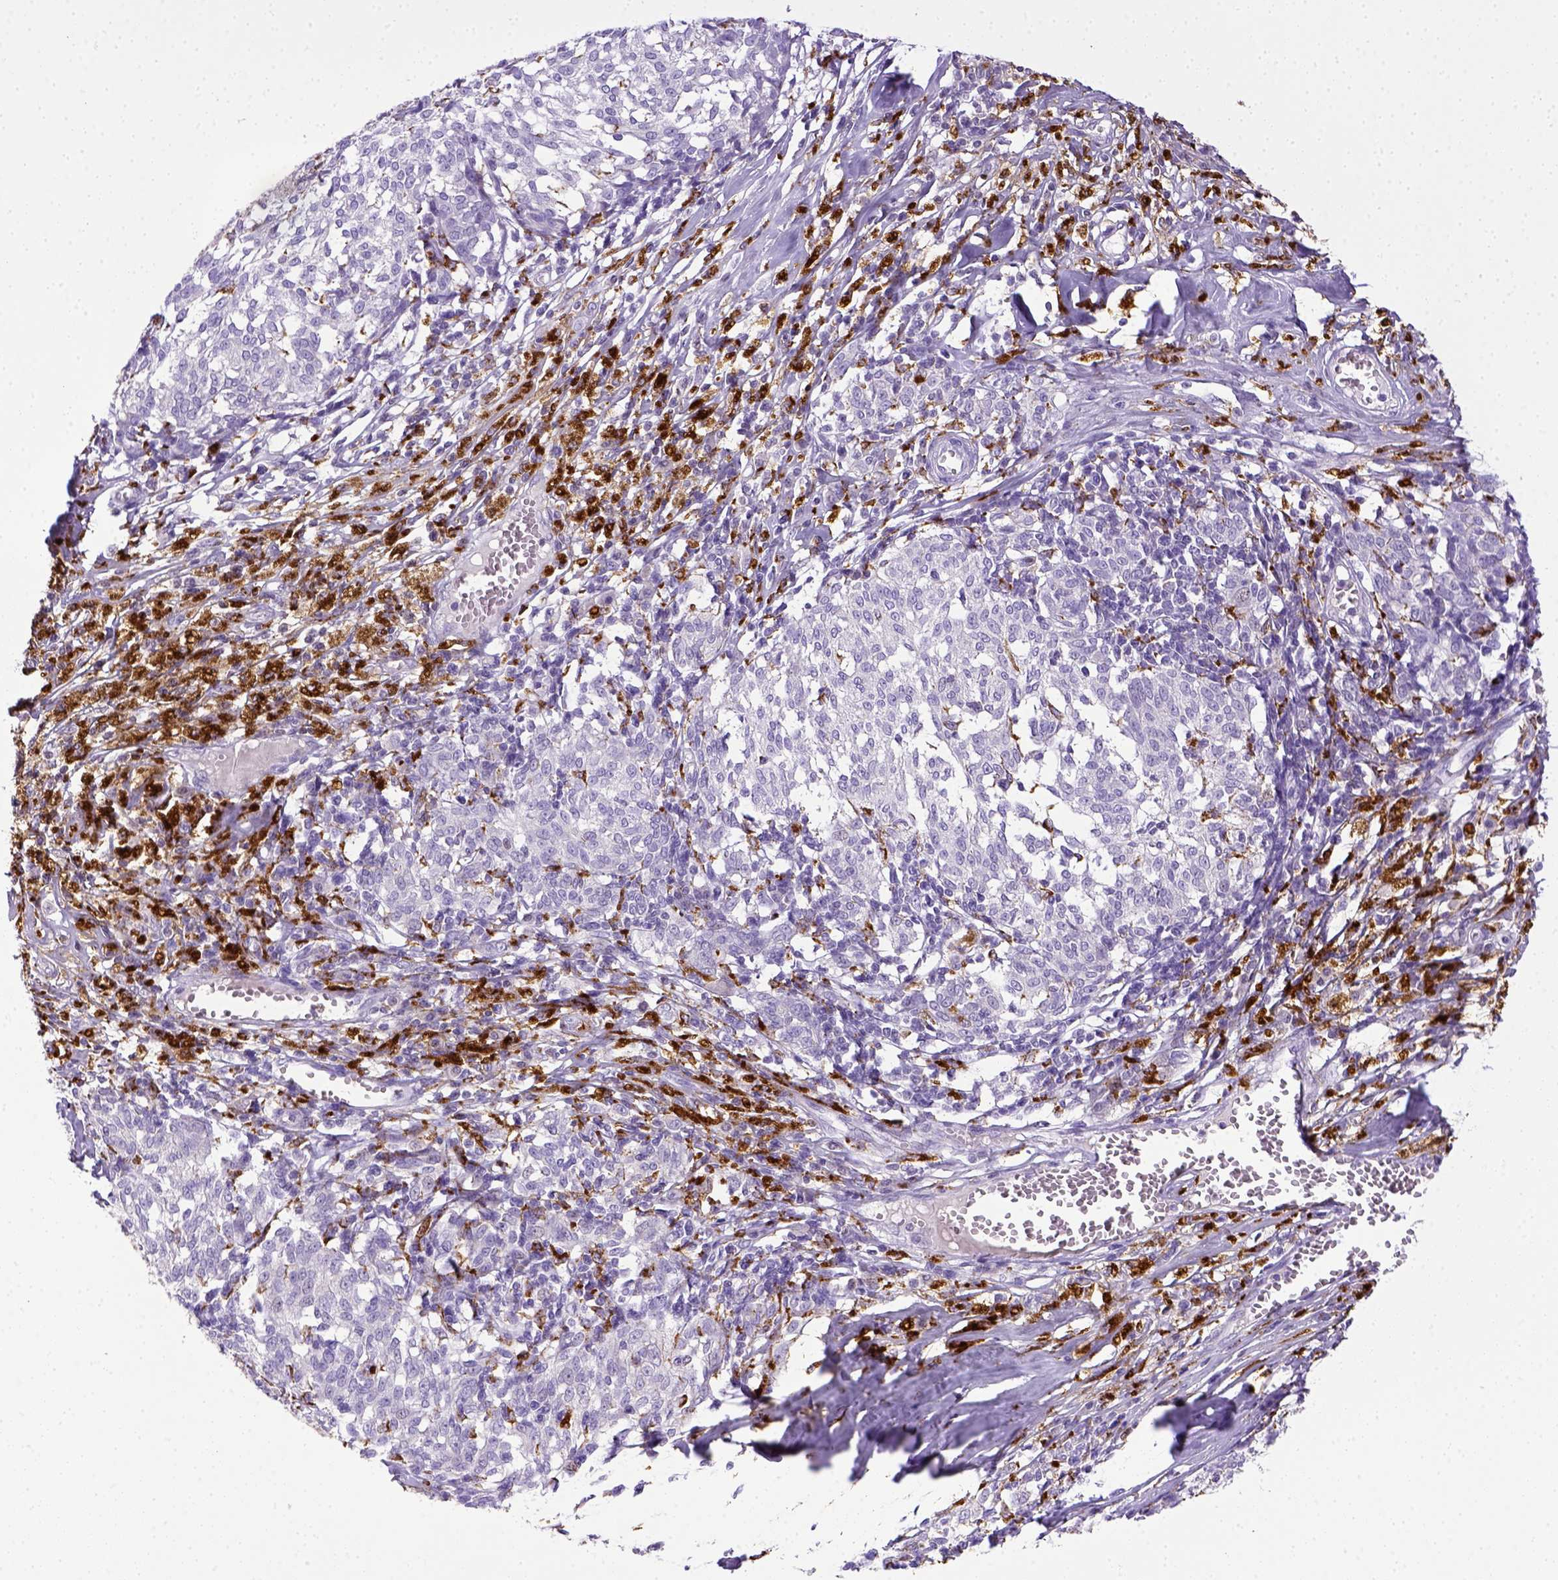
{"staining": {"intensity": "negative", "quantity": "none", "location": "none"}, "tissue": "melanoma", "cell_type": "Tumor cells", "image_type": "cancer", "snomed": [{"axis": "morphology", "description": "Malignant melanoma, NOS"}, {"axis": "topography", "description": "Skin"}], "caption": "The histopathology image shows no staining of tumor cells in malignant melanoma.", "gene": "CD68", "patient": {"sex": "female", "age": 72}}